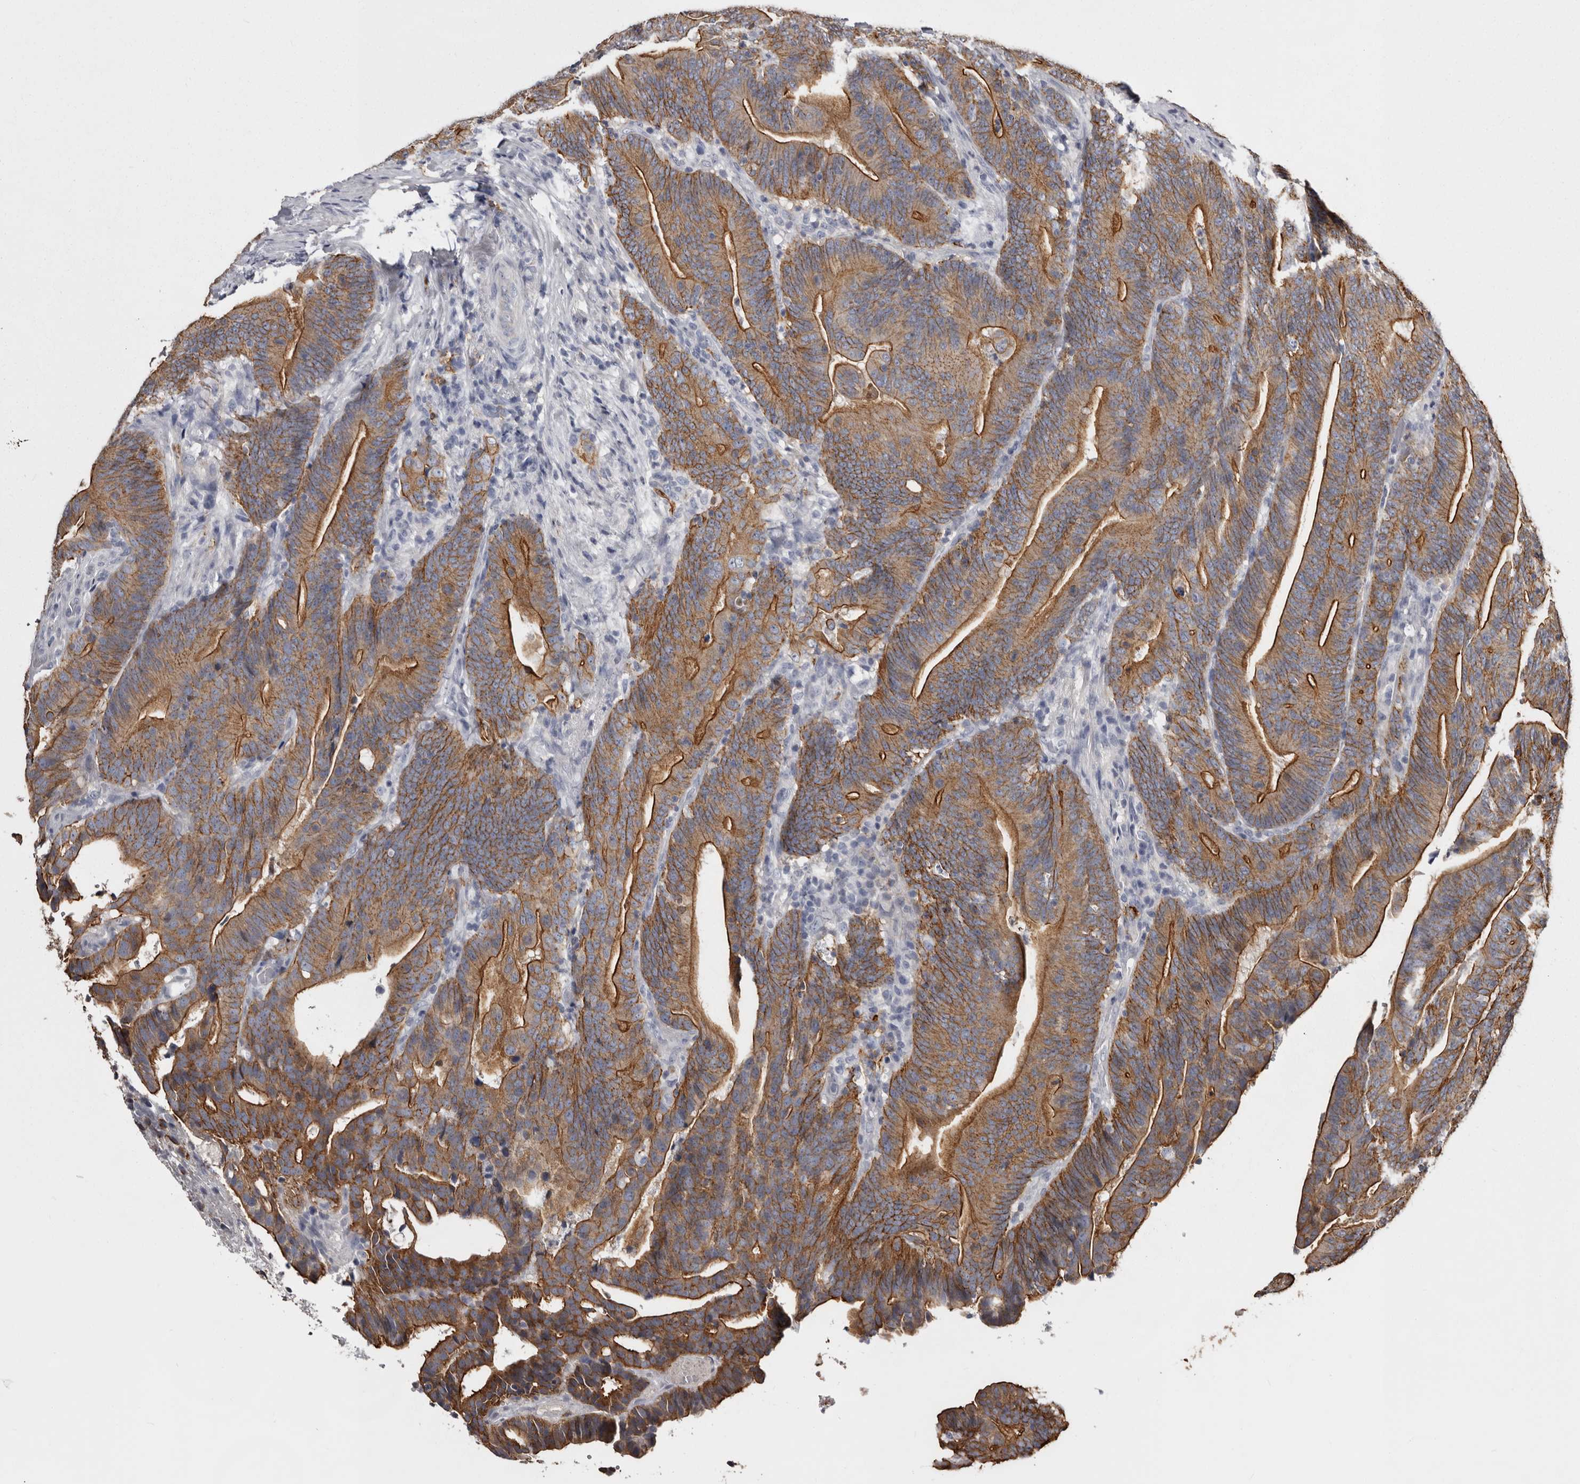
{"staining": {"intensity": "strong", "quantity": ">75%", "location": "cytoplasmic/membranous"}, "tissue": "colorectal cancer", "cell_type": "Tumor cells", "image_type": "cancer", "snomed": [{"axis": "morphology", "description": "Adenocarcinoma, NOS"}, {"axis": "topography", "description": "Colon"}], "caption": "About >75% of tumor cells in colorectal adenocarcinoma exhibit strong cytoplasmic/membranous protein staining as visualized by brown immunohistochemical staining.", "gene": "LAD1", "patient": {"sex": "female", "age": 66}}